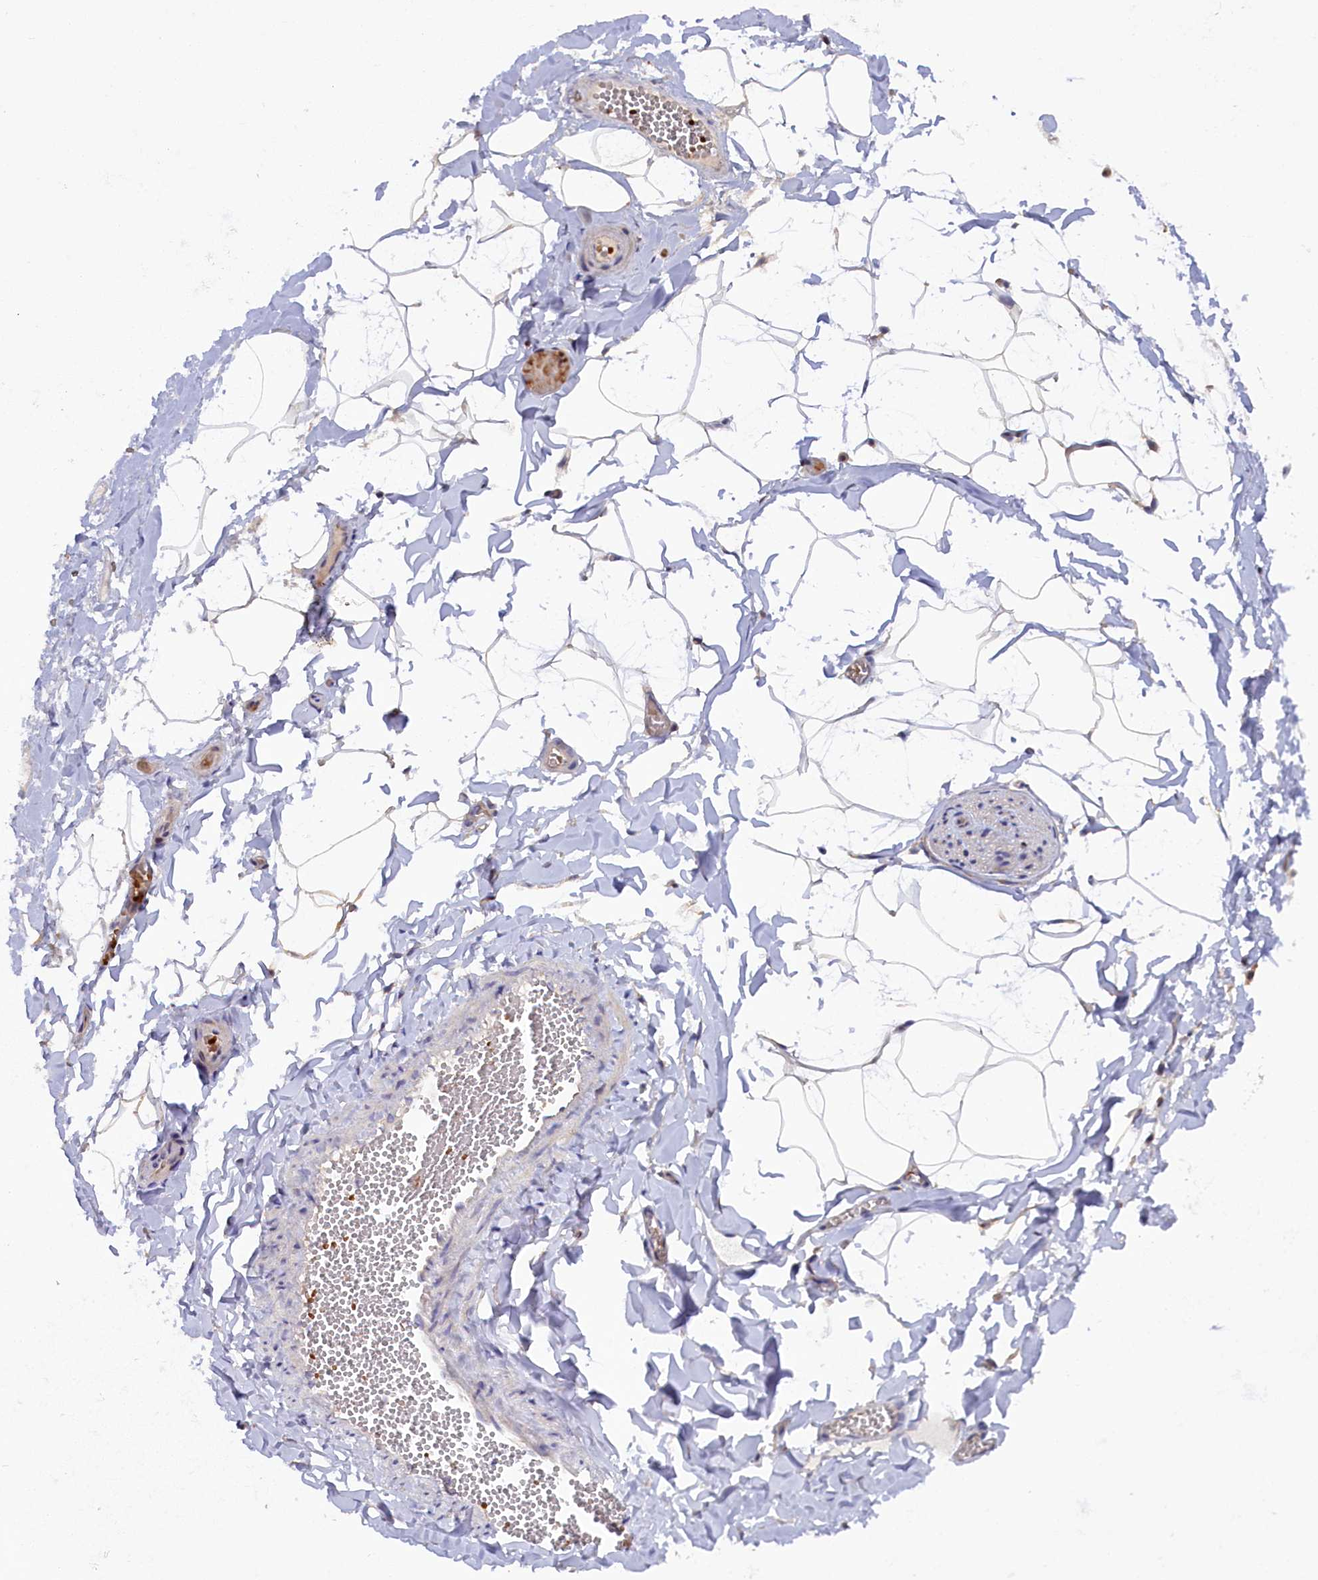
{"staining": {"intensity": "negative", "quantity": "none", "location": "none"}, "tissue": "adipose tissue", "cell_type": "Adipocytes", "image_type": "normal", "snomed": [{"axis": "morphology", "description": "Normal tissue, NOS"}, {"axis": "topography", "description": "Gallbladder"}, {"axis": "topography", "description": "Peripheral nerve tissue"}], "caption": "The micrograph shows no significant positivity in adipocytes of adipose tissue. (DAB (3,3'-diaminobenzidine) immunohistochemistry (IHC), high magnification).", "gene": "HYKK", "patient": {"sex": "male", "age": 38}}